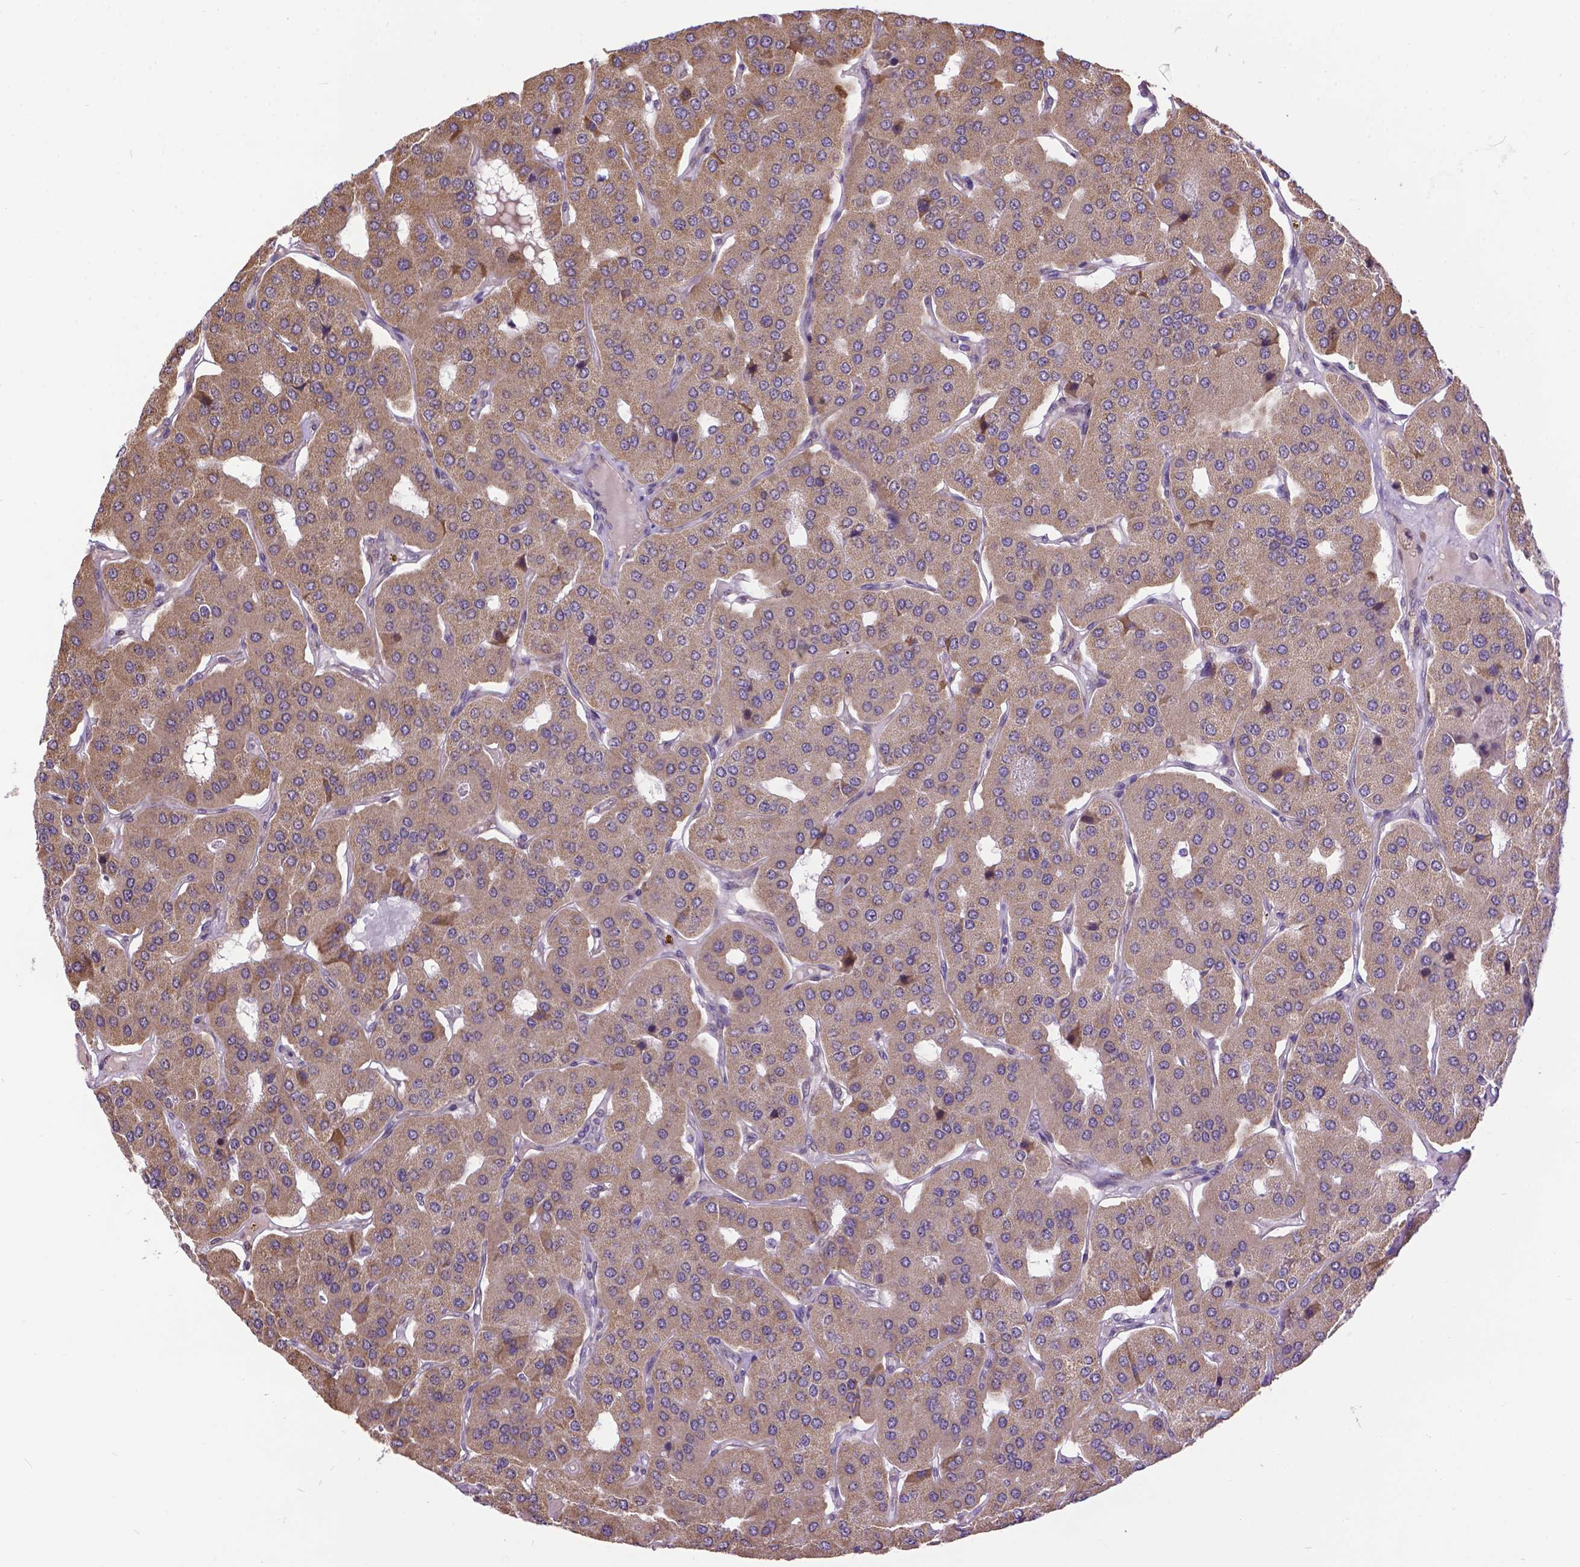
{"staining": {"intensity": "weak", "quantity": "25%-75%", "location": "cytoplasmic/membranous"}, "tissue": "parathyroid gland", "cell_type": "Glandular cells", "image_type": "normal", "snomed": [{"axis": "morphology", "description": "Normal tissue, NOS"}, {"axis": "morphology", "description": "Adenoma, NOS"}, {"axis": "topography", "description": "Parathyroid gland"}], "caption": "Protein staining reveals weak cytoplasmic/membranous expression in about 25%-75% of glandular cells in benign parathyroid gland.", "gene": "TMEM135", "patient": {"sex": "female", "age": 86}}